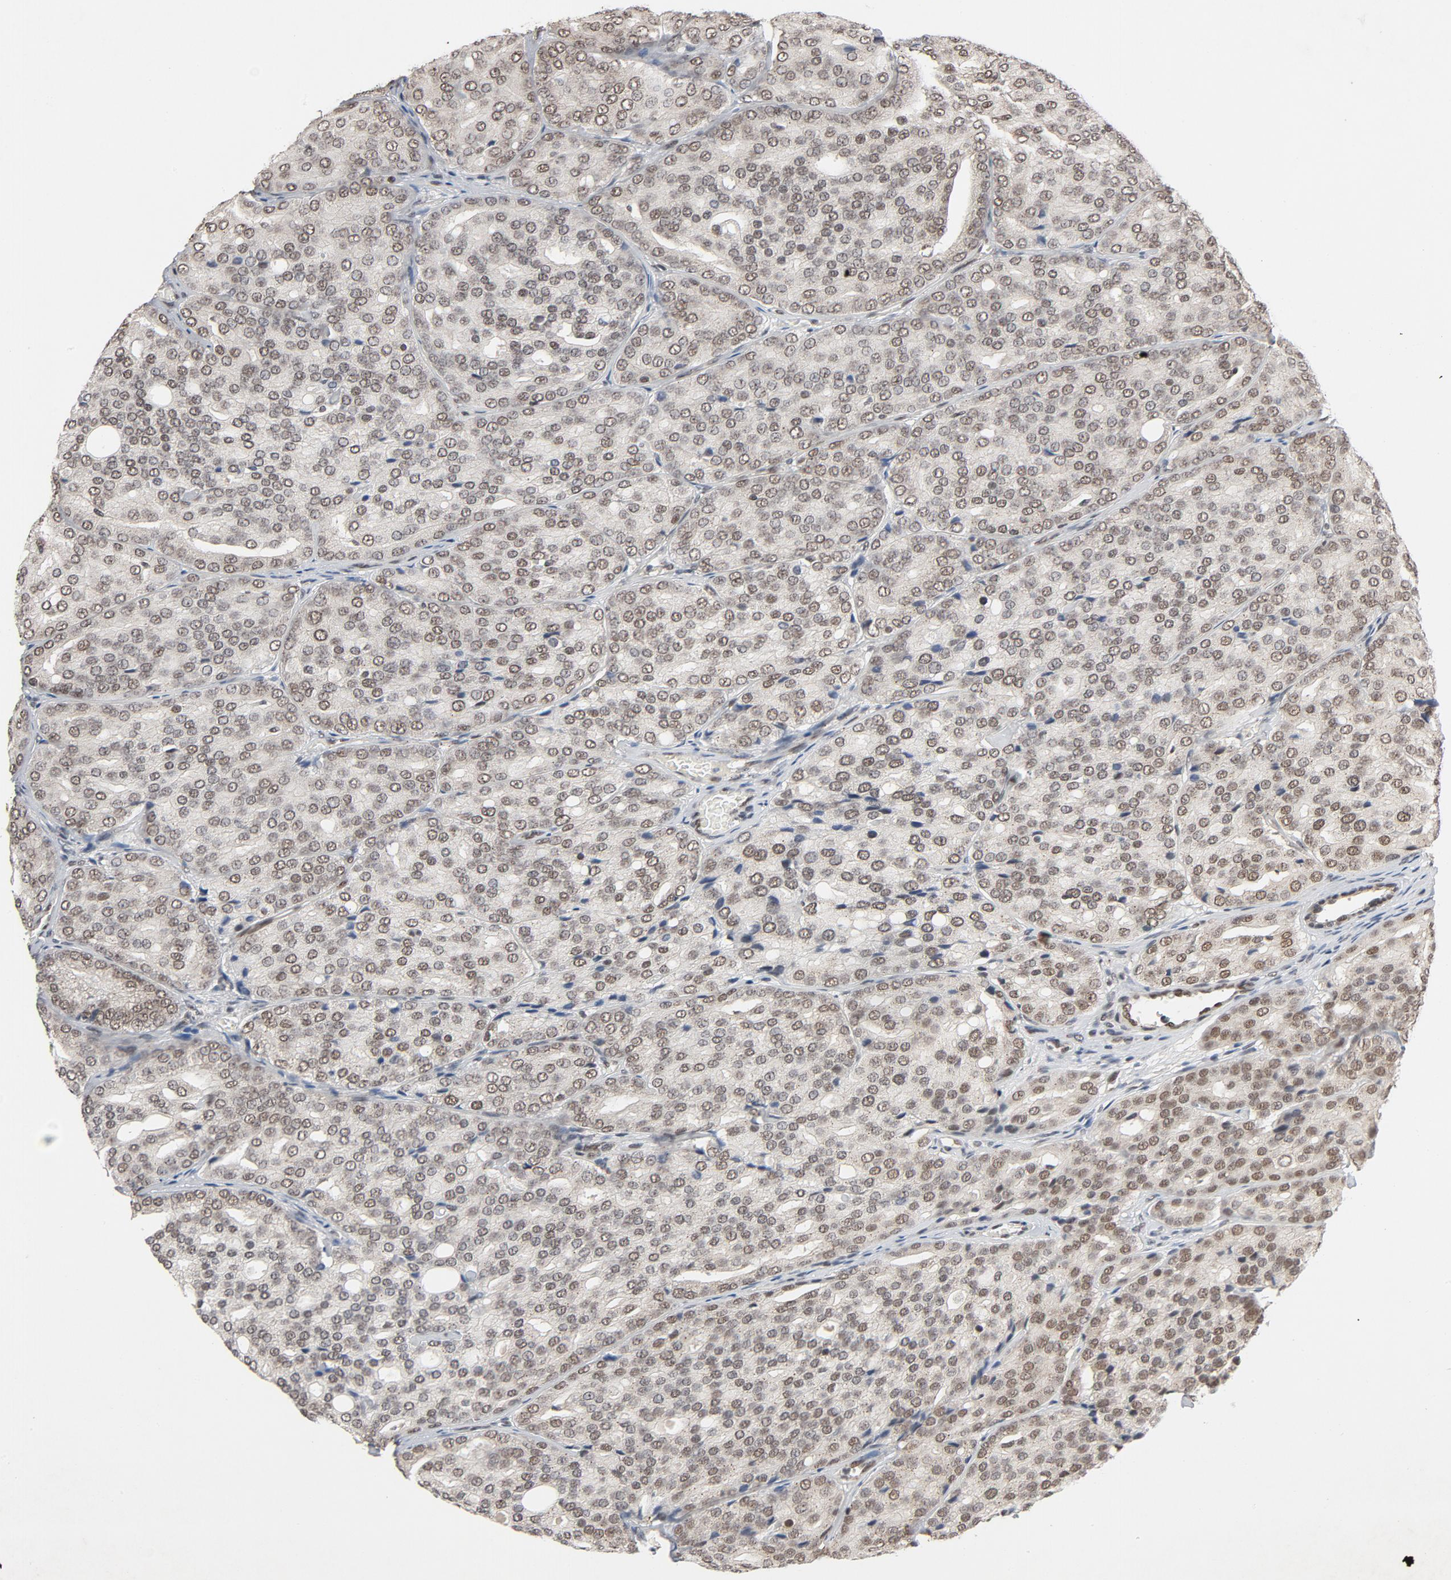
{"staining": {"intensity": "moderate", "quantity": ">75%", "location": "nuclear"}, "tissue": "prostate cancer", "cell_type": "Tumor cells", "image_type": "cancer", "snomed": [{"axis": "morphology", "description": "Adenocarcinoma, High grade"}, {"axis": "topography", "description": "Prostate"}], "caption": "DAB immunohistochemical staining of prostate adenocarcinoma (high-grade) displays moderate nuclear protein staining in about >75% of tumor cells. (Brightfield microscopy of DAB IHC at high magnification).", "gene": "SMARCD1", "patient": {"sex": "male", "age": 64}}